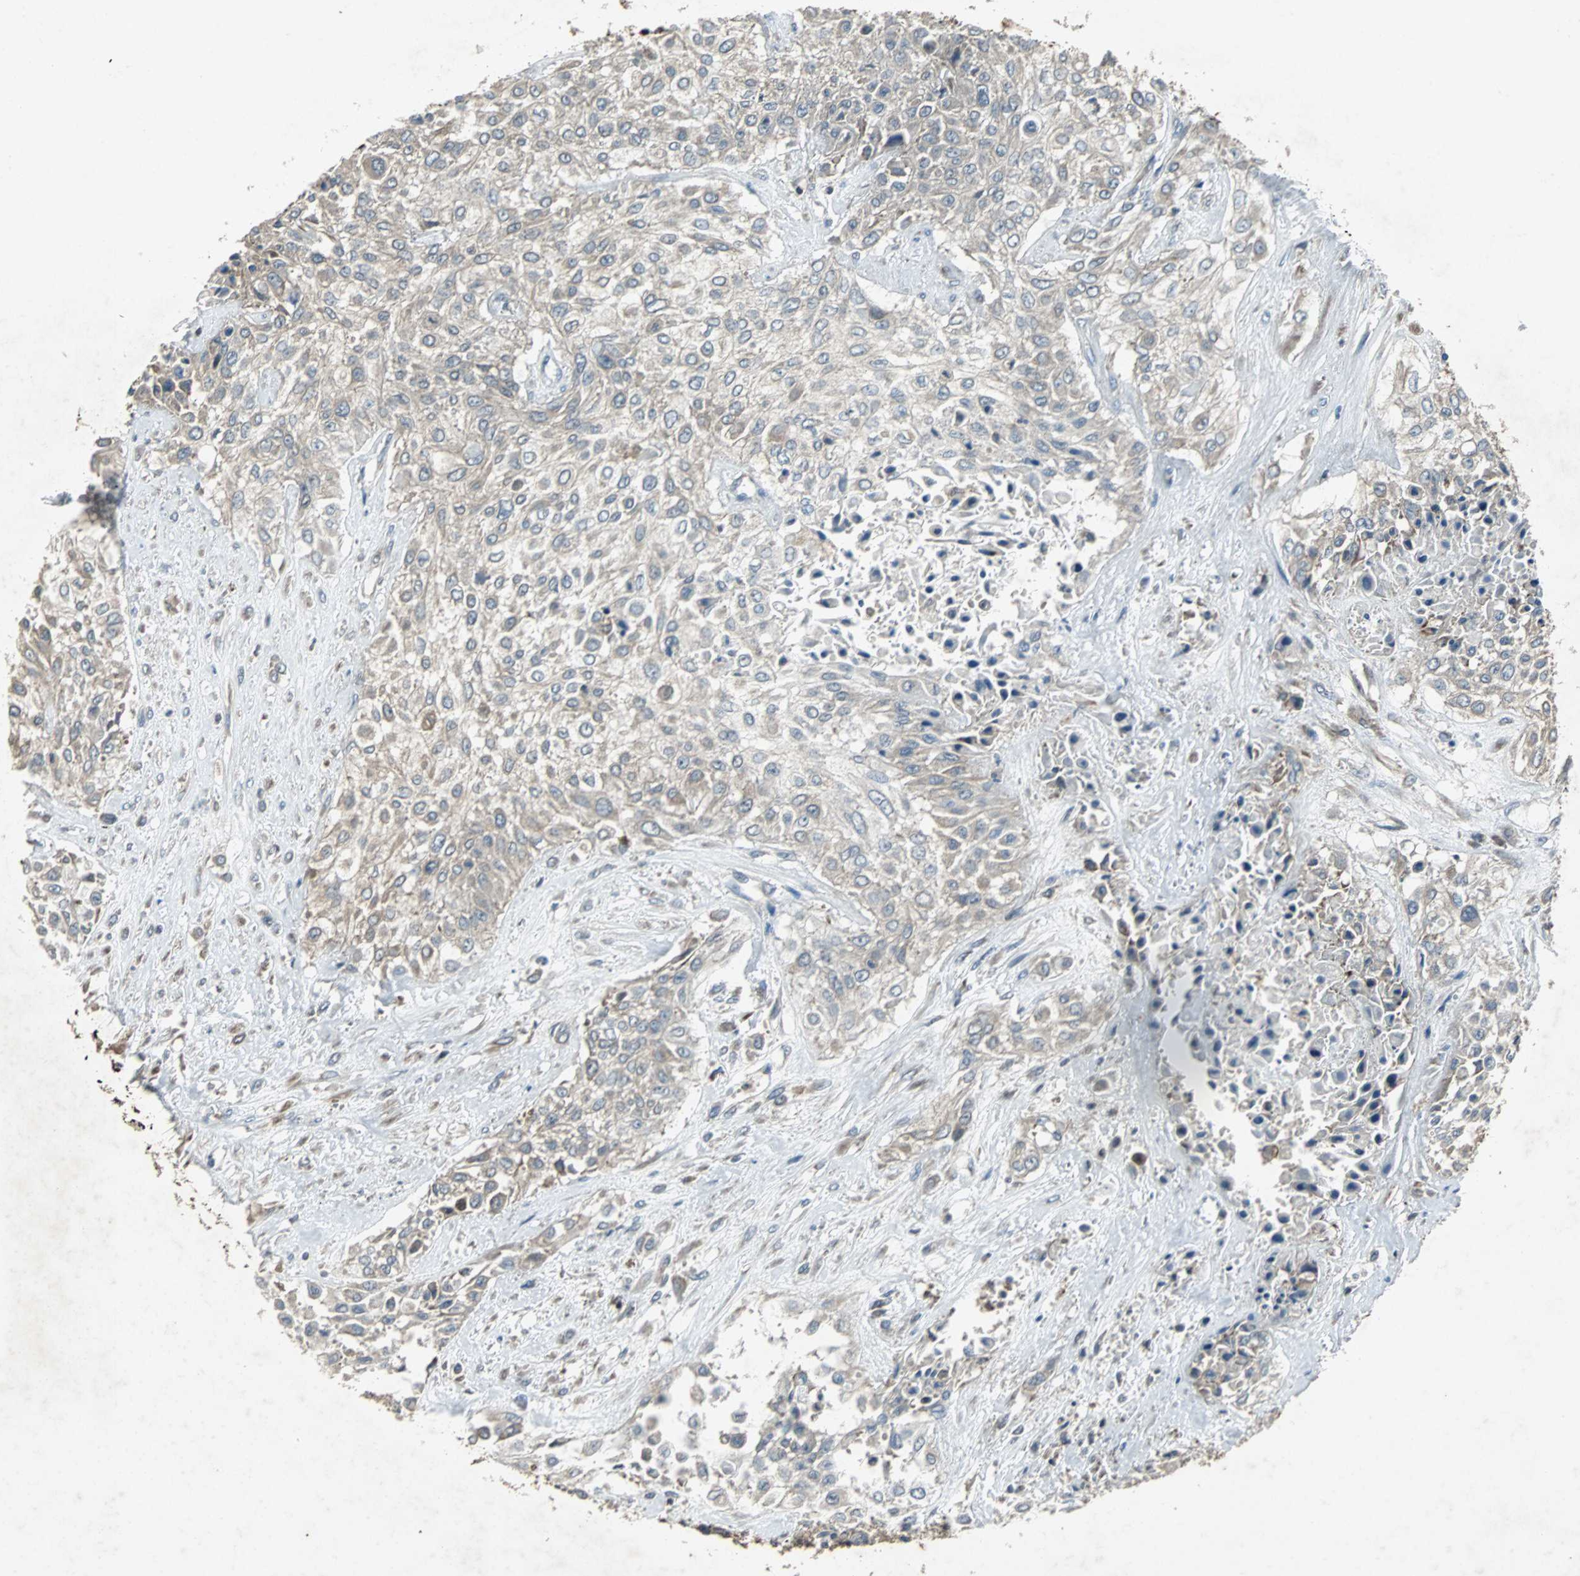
{"staining": {"intensity": "weak", "quantity": "25%-75%", "location": "cytoplasmic/membranous"}, "tissue": "urothelial cancer", "cell_type": "Tumor cells", "image_type": "cancer", "snomed": [{"axis": "morphology", "description": "Urothelial carcinoma, High grade"}, {"axis": "topography", "description": "Urinary bladder"}], "caption": "Immunohistochemical staining of urothelial cancer reveals weak cytoplasmic/membranous protein expression in about 25%-75% of tumor cells. (brown staining indicates protein expression, while blue staining denotes nuclei).", "gene": "SOS1", "patient": {"sex": "male", "age": 57}}